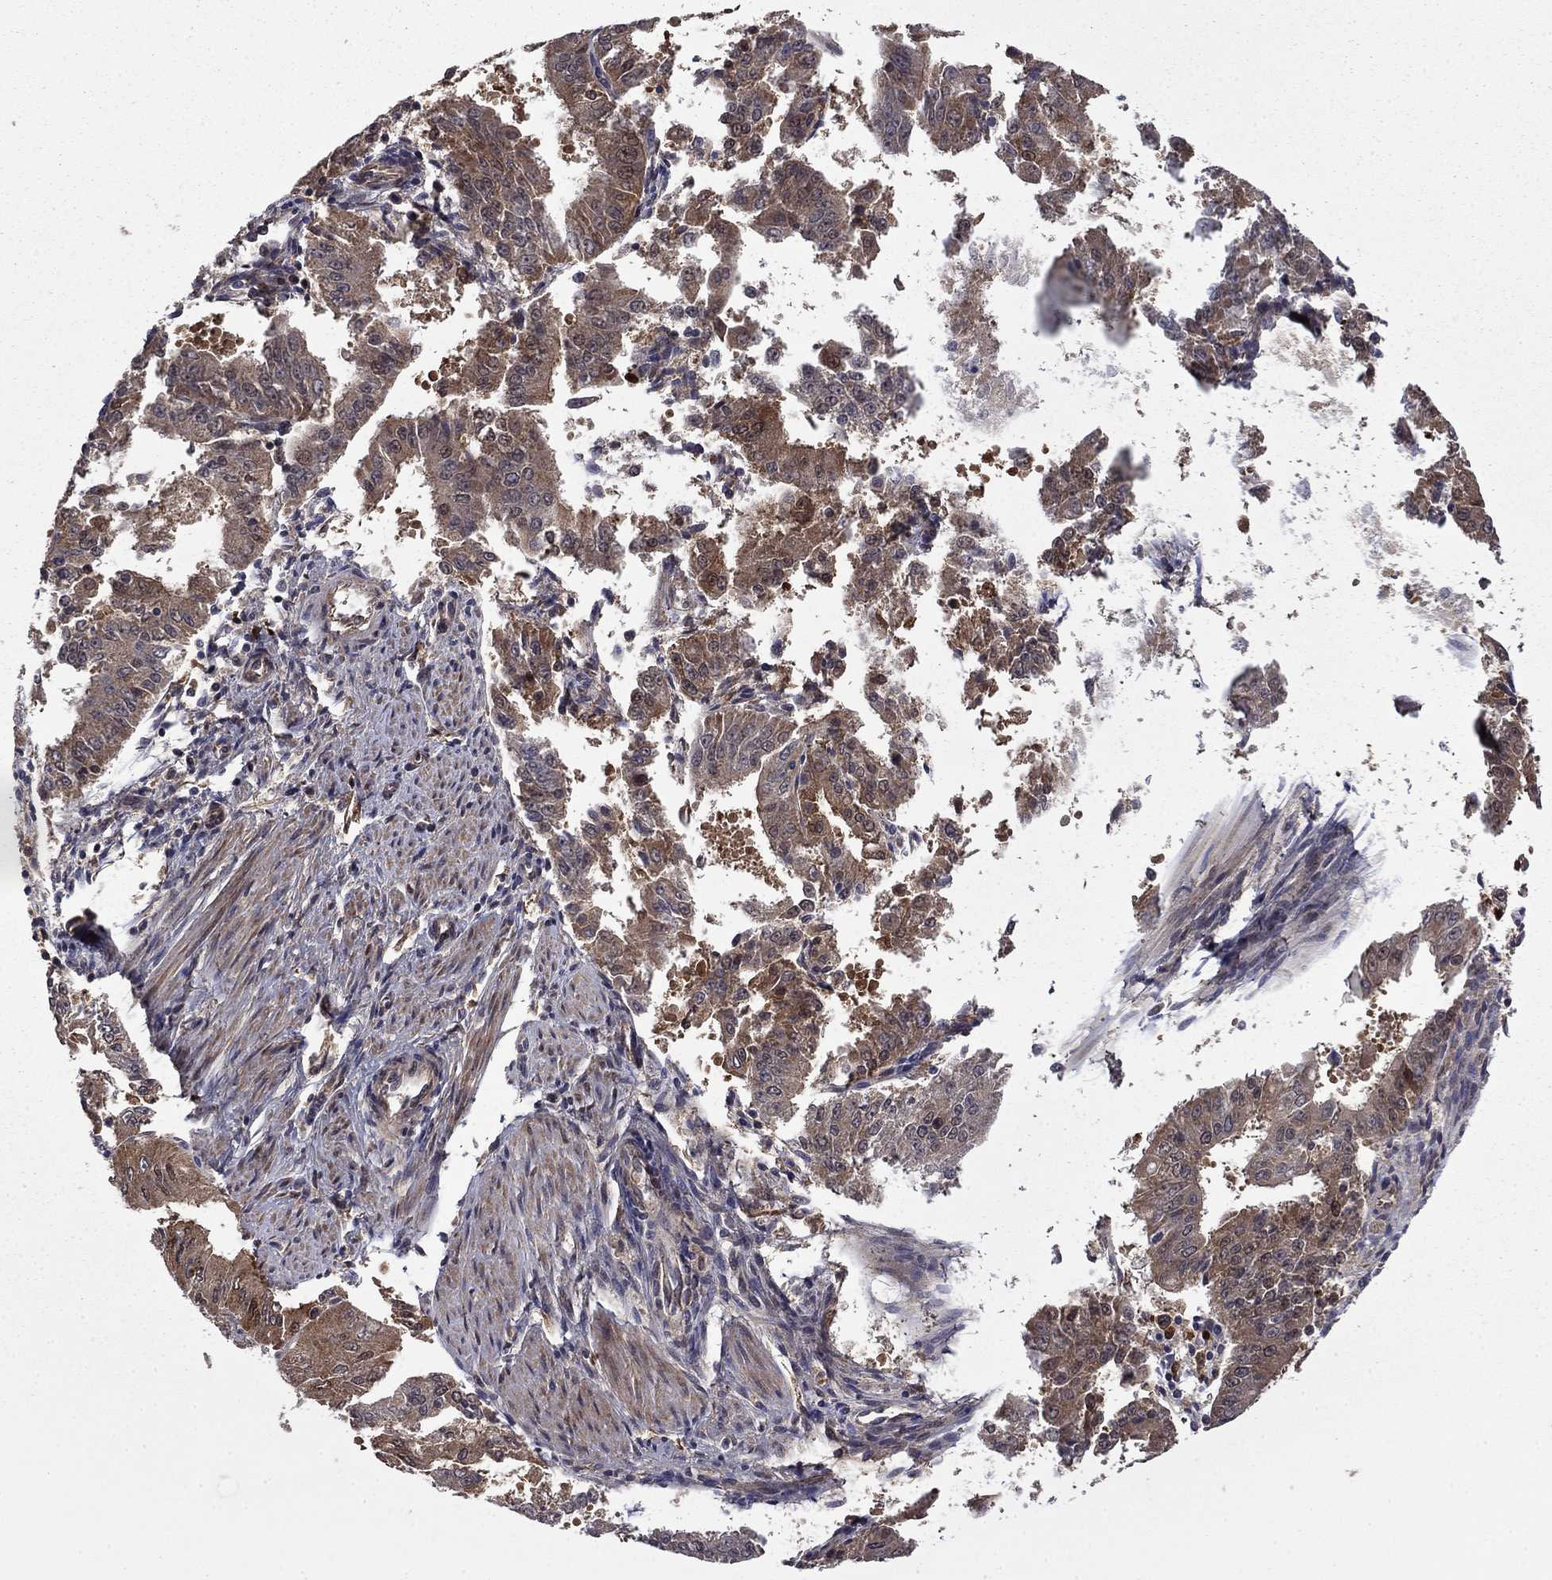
{"staining": {"intensity": "moderate", "quantity": "25%-75%", "location": "cytoplasmic/membranous"}, "tissue": "ovarian cancer", "cell_type": "Tumor cells", "image_type": "cancer", "snomed": [{"axis": "morphology", "description": "Carcinoma, endometroid"}, {"axis": "topography", "description": "Ovary"}], "caption": "Endometroid carcinoma (ovarian) tissue displays moderate cytoplasmic/membranous expression in about 25%-75% of tumor cells", "gene": "TPMT", "patient": {"sex": "female", "age": 42}}